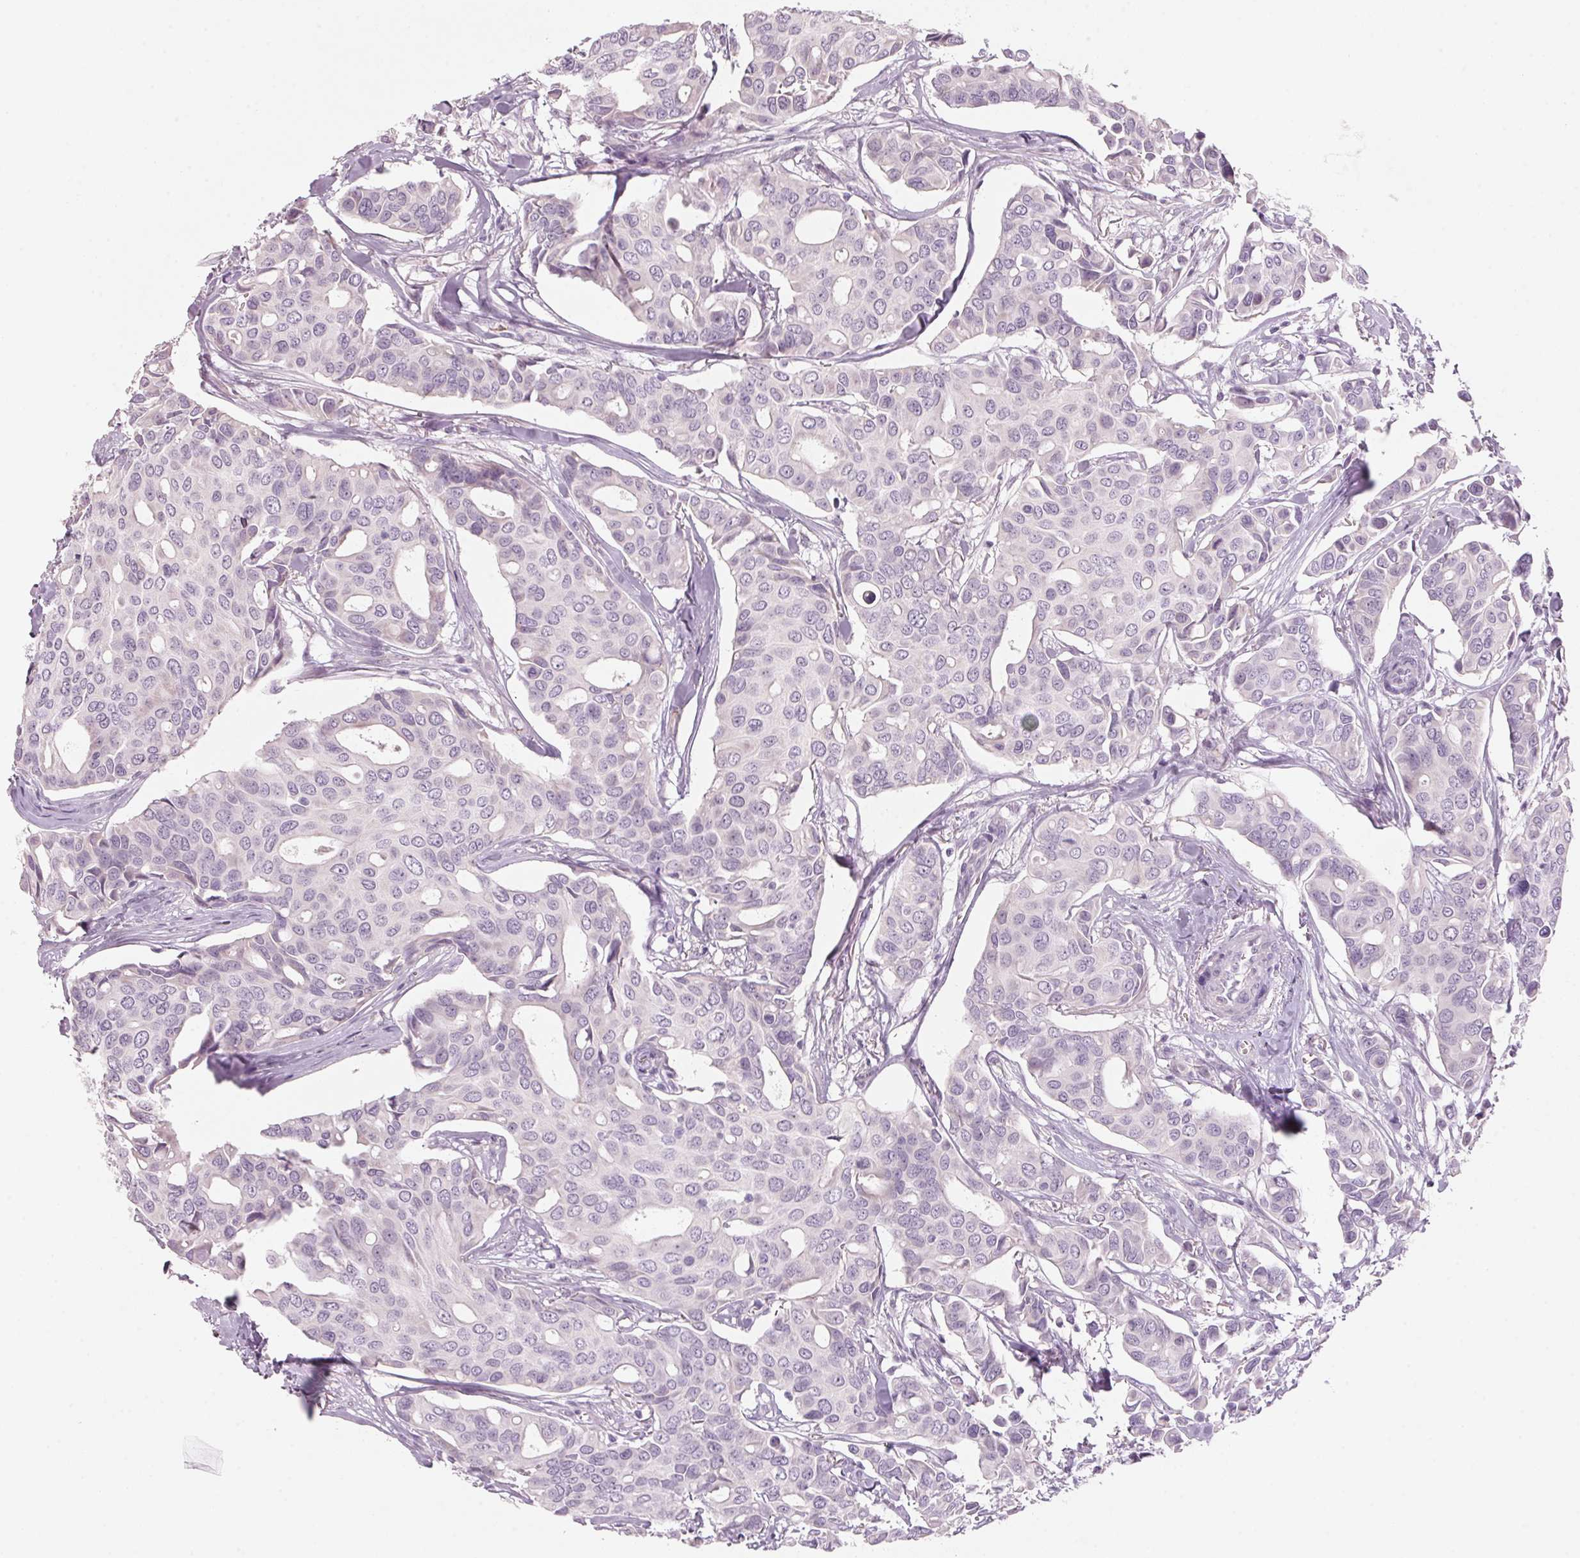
{"staining": {"intensity": "negative", "quantity": "none", "location": "none"}, "tissue": "breast cancer", "cell_type": "Tumor cells", "image_type": "cancer", "snomed": [{"axis": "morphology", "description": "Duct carcinoma"}, {"axis": "topography", "description": "Breast"}], "caption": "Tumor cells are negative for brown protein staining in invasive ductal carcinoma (breast).", "gene": "ADAM20", "patient": {"sex": "female", "age": 54}}